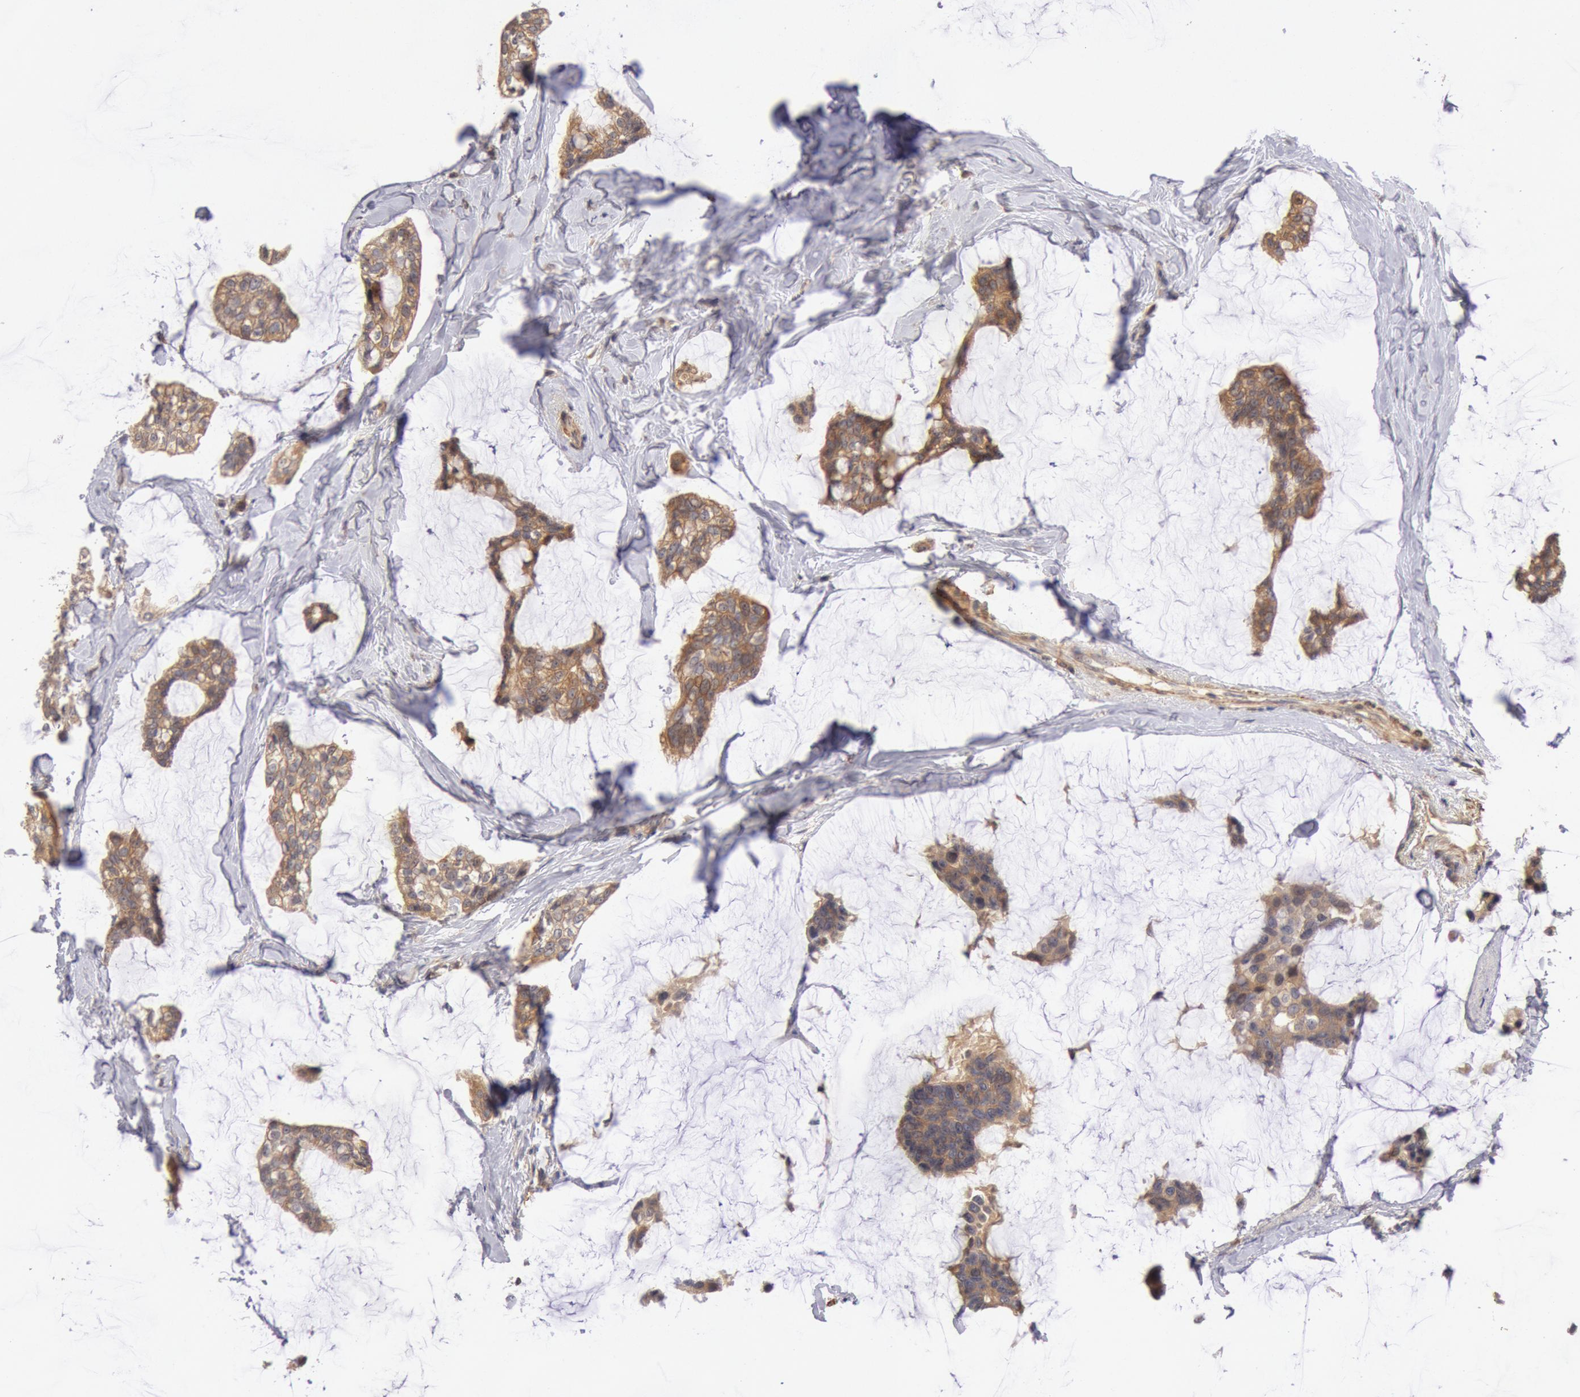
{"staining": {"intensity": "moderate", "quantity": ">75%", "location": "cytoplasmic/membranous"}, "tissue": "breast cancer", "cell_type": "Tumor cells", "image_type": "cancer", "snomed": [{"axis": "morphology", "description": "Duct carcinoma"}, {"axis": "topography", "description": "Breast"}], "caption": "Moderate cytoplasmic/membranous staining for a protein is appreciated in about >75% of tumor cells of infiltrating ductal carcinoma (breast) using immunohistochemistry (IHC).", "gene": "TMED8", "patient": {"sex": "female", "age": 93}}